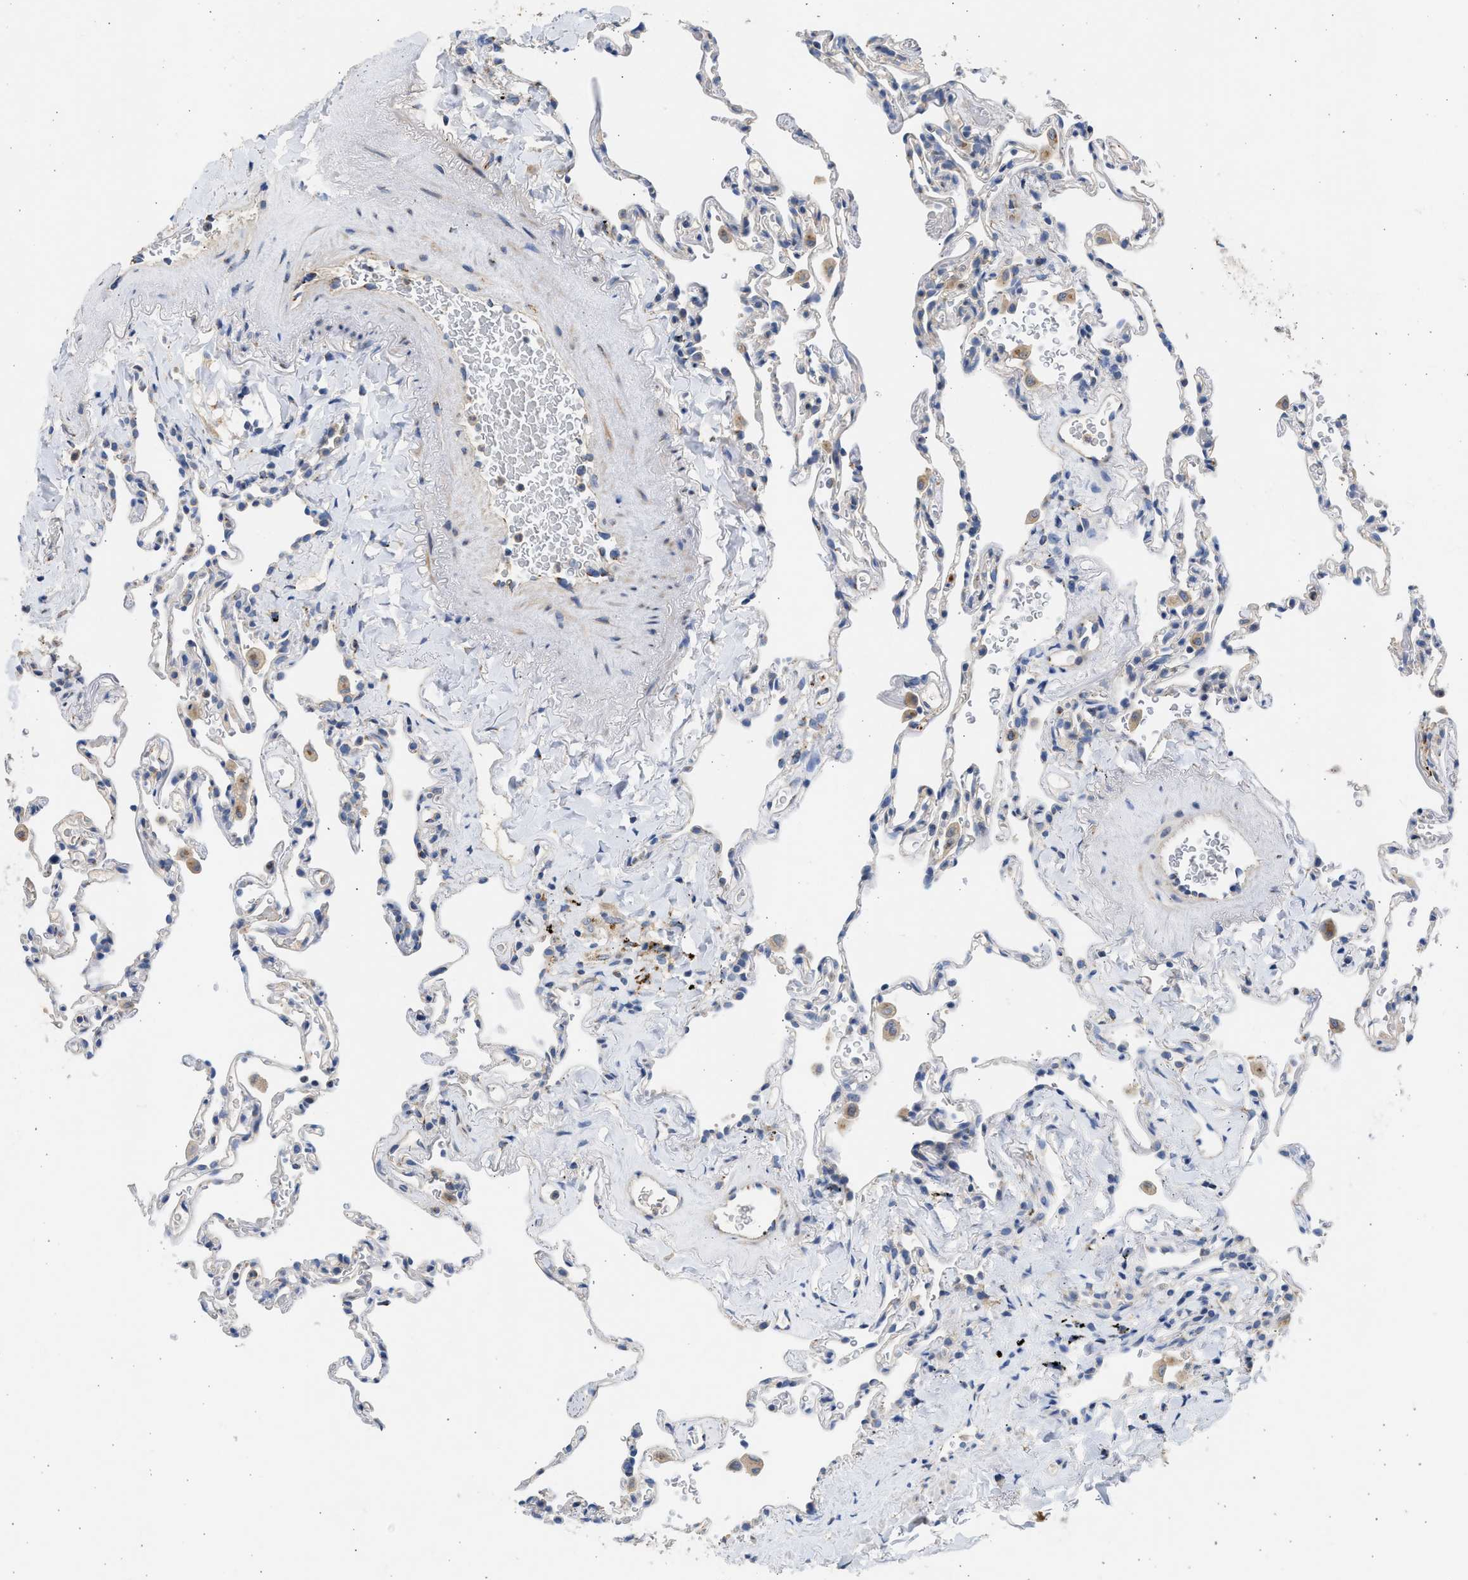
{"staining": {"intensity": "negative", "quantity": "none", "location": "none"}, "tissue": "lung", "cell_type": "Alveolar cells", "image_type": "normal", "snomed": [{"axis": "morphology", "description": "Normal tissue, NOS"}, {"axis": "topography", "description": "Lung"}], "caption": "Alveolar cells are negative for protein expression in unremarkable human lung. The staining was performed using DAB to visualize the protein expression in brown, while the nuclei were stained in blue with hematoxylin (Magnification: 20x).", "gene": "IPO8", "patient": {"sex": "male", "age": 59}}